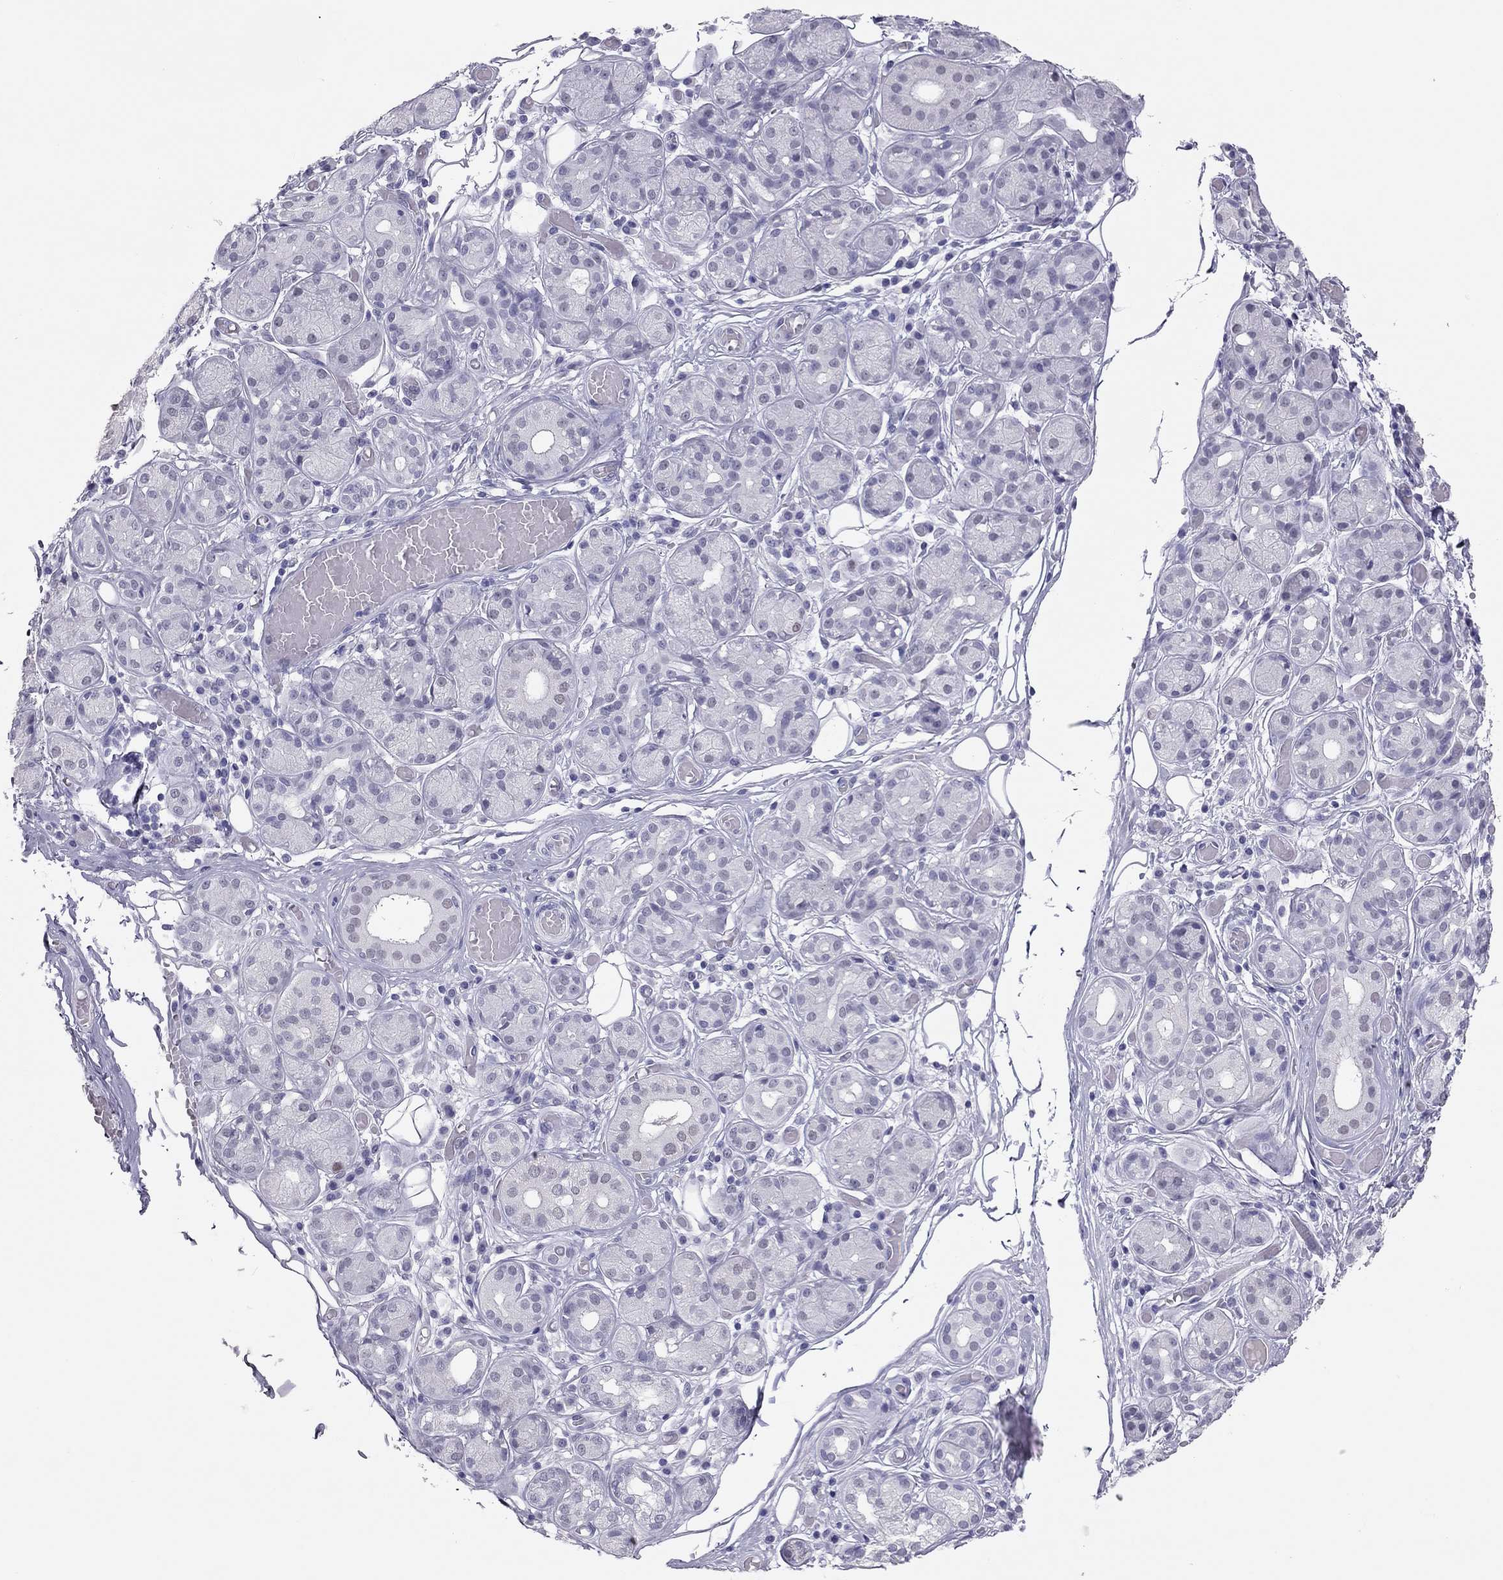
{"staining": {"intensity": "negative", "quantity": "none", "location": "none"}, "tissue": "salivary gland", "cell_type": "Glandular cells", "image_type": "normal", "snomed": [{"axis": "morphology", "description": "Normal tissue, NOS"}, {"axis": "topography", "description": "Salivary gland"}, {"axis": "topography", "description": "Peripheral nerve tissue"}], "caption": "A micrograph of human salivary gland is negative for staining in glandular cells. The staining was performed using DAB (3,3'-diaminobenzidine) to visualize the protein expression in brown, while the nuclei were stained in blue with hematoxylin (Magnification: 20x).", "gene": "PHOX2A", "patient": {"sex": "male", "age": 71}}